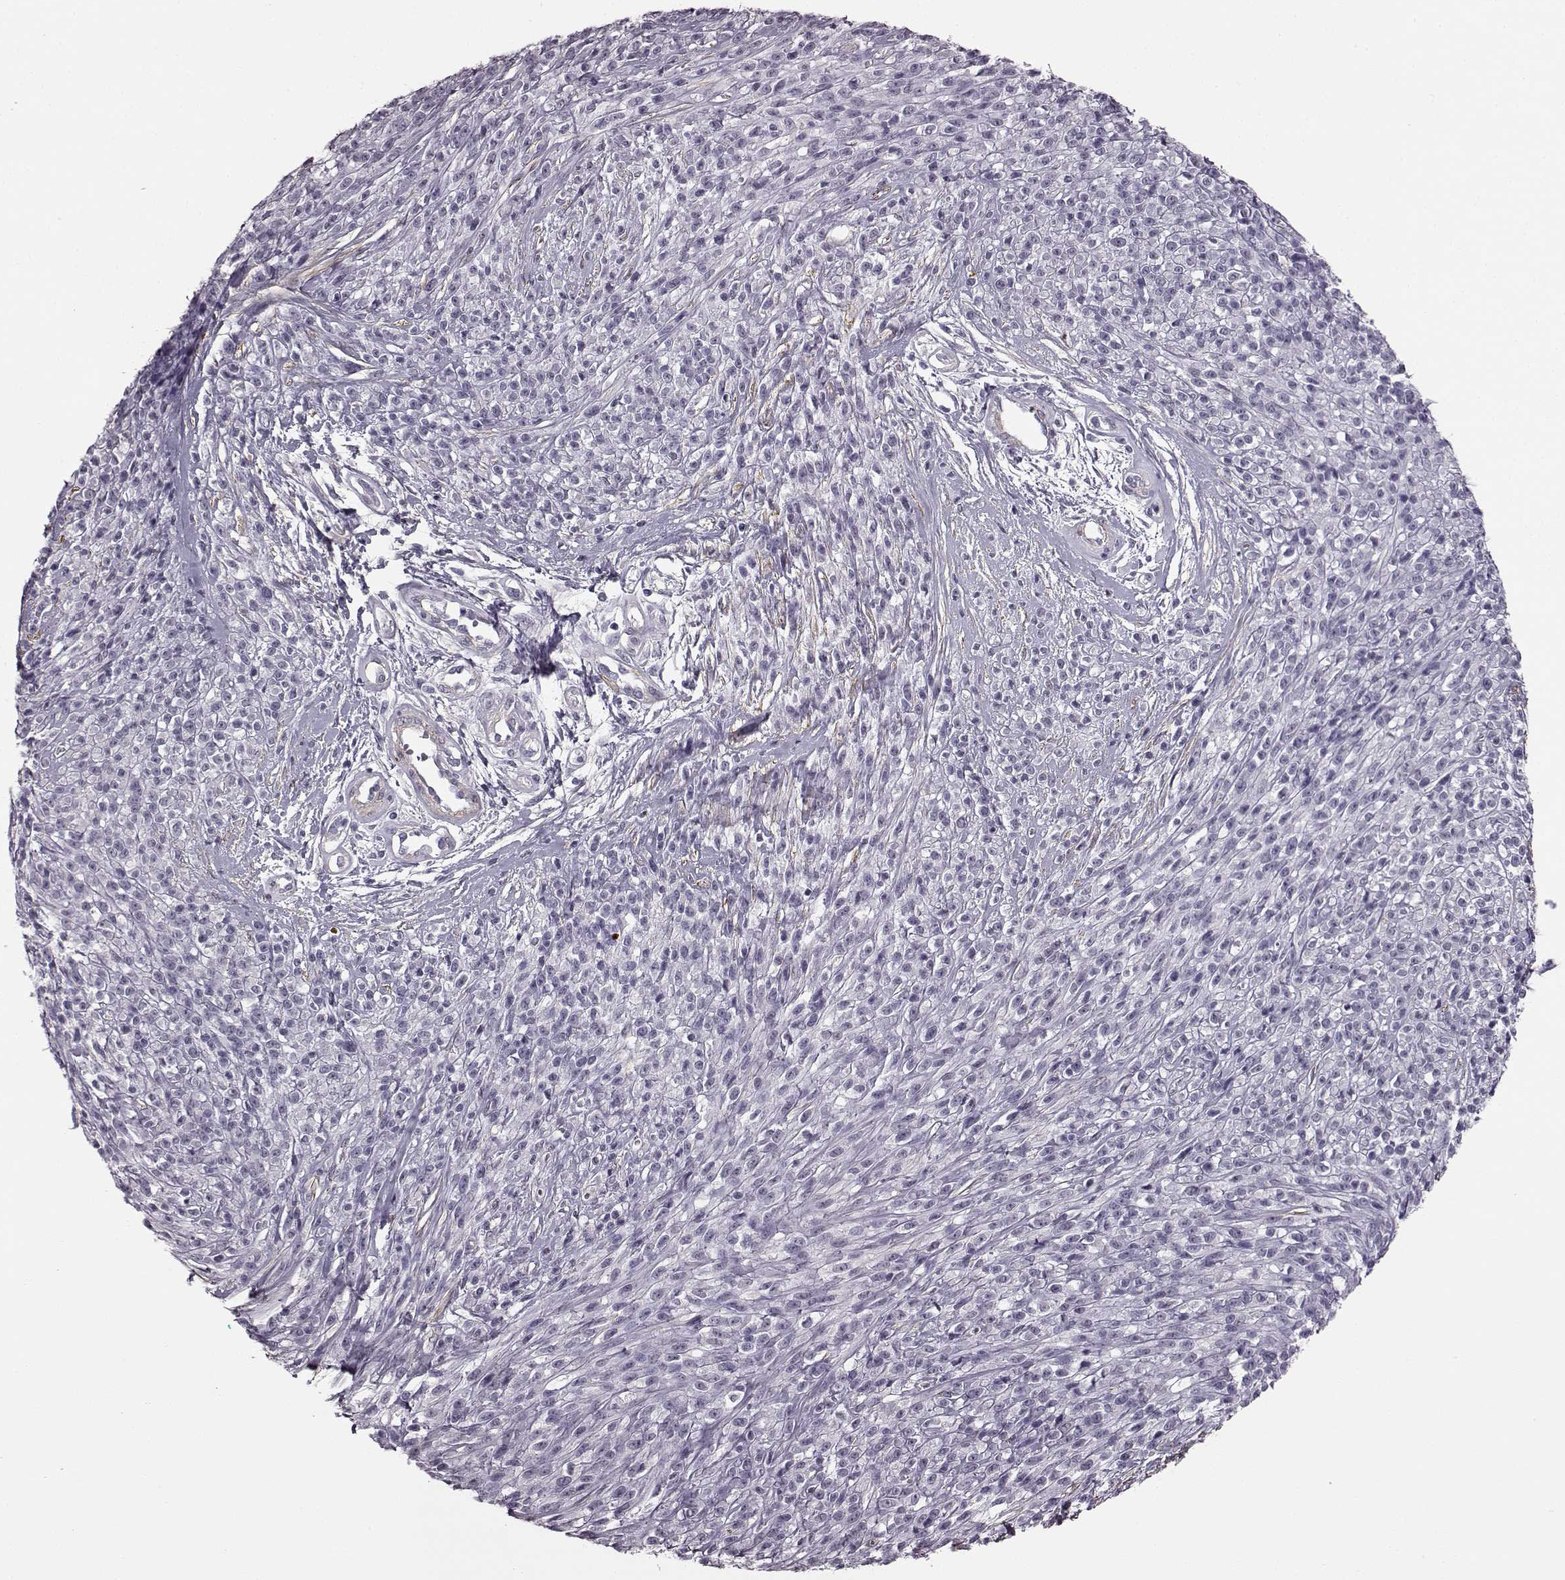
{"staining": {"intensity": "negative", "quantity": "none", "location": "none"}, "tissue": "melanoma", "cell_type": "Tumor cells", "image_type": "cancer", "snomed": [{"axis": "morphology", "description": "Malignant melanoma, NOS"}, {"axis": "topography", "description": "Skin"}, {"axis": "topography", "description": "Skin of trunk"}], "caption": "Immunohistochemistry of malignant melanoma shows no expression in tumor cells.", "gene": "SLCO3A1", "patient": {"sex": "male", "age": 74}}